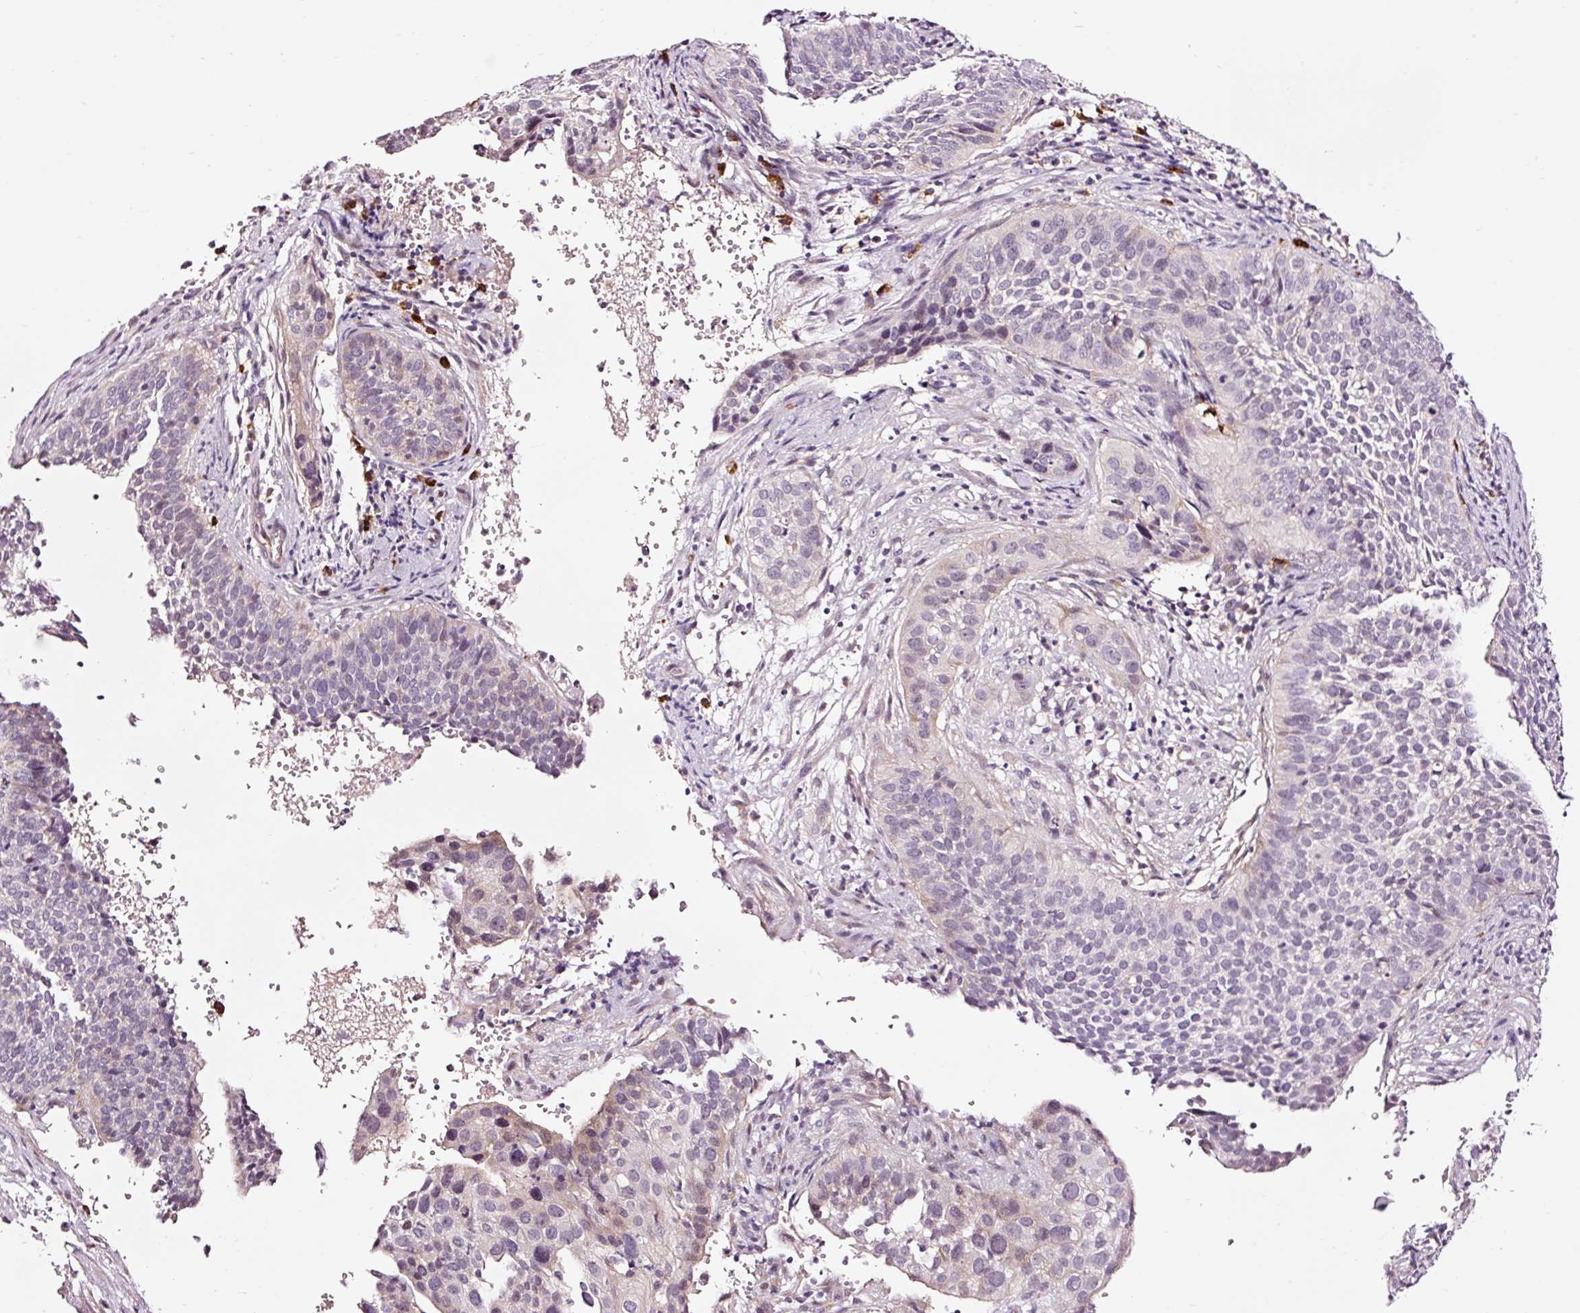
{"staining": {"intensity": "negative", "quantity": "none", "location": "none"}, "tissue": "cervical cancer", "cell_type": "Tumor cells", "image_type": "cancer", "snomed": [{"axis": "morphology", "description": "Squamous cell carcinoma, NOS"}, {"axis": "topography", "description": "Cervix"}], "caption": "A micrograph of cervical cancer (squamous cell carcinoma) stained for a protein shows no brown staining in tumor cells.", "gene": "UTP14A", "patient": {"sex": "female", "age": 34}}